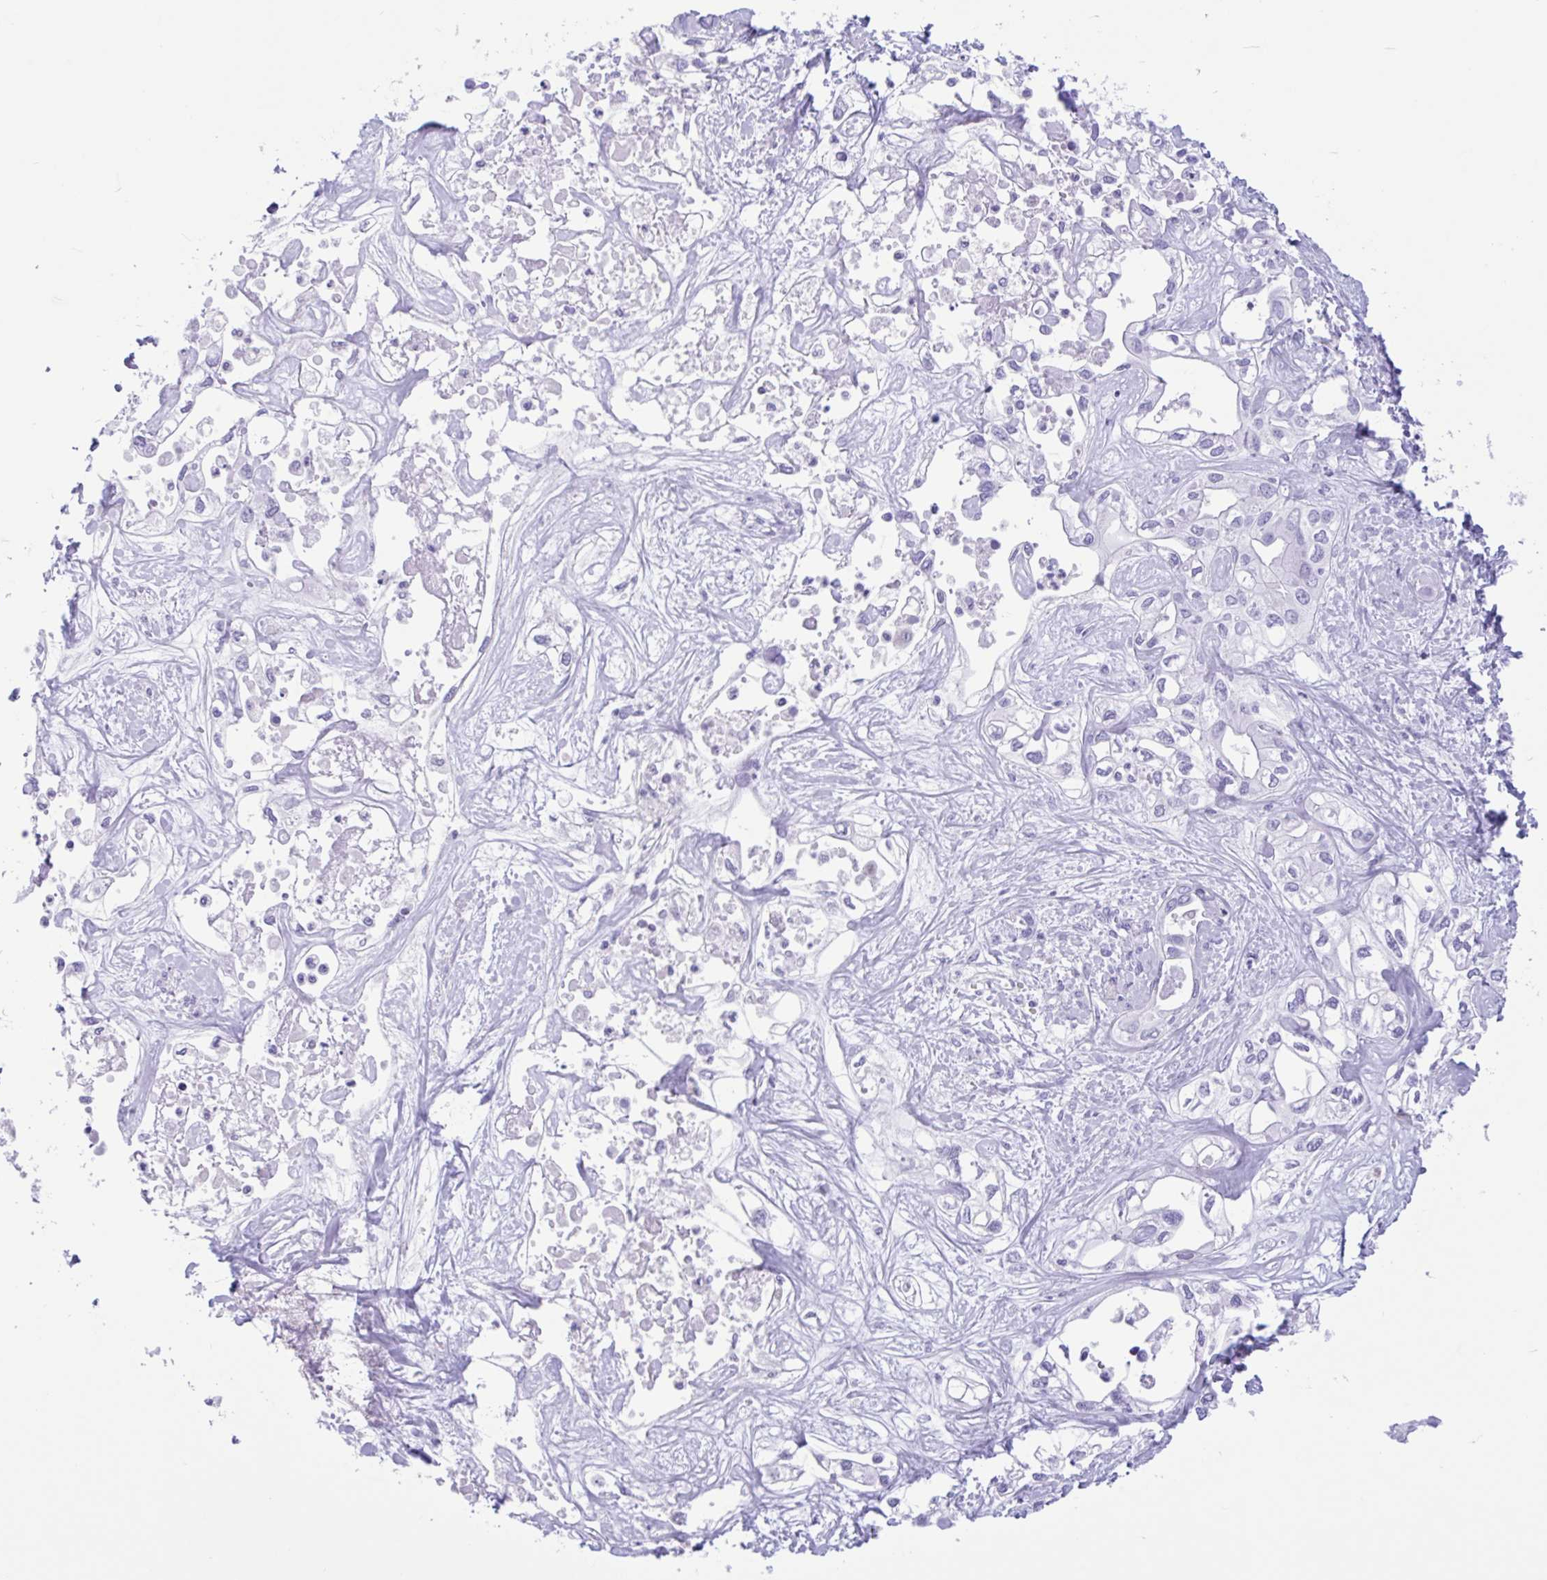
{"staining": {"intensity": "negative", "quantity": "none", "location": "none"}, "tissue": "liver cancer", "cell_type": "Tumor cells", "image_type": "cancer", "snomed": [{"axis": "morphology", "description": "Cholangiocarcinoma"}, {"axis": "topography", "description": "Liver"}], "caption": "DAB (3,3'-diaminobenzidine) immunohistochemical staining of human liver cancer (cholangiocarcinoma) exhibits no significant positivity in tumor cells.", "gene": "IAPP", "patient": {"sex": "female", "age": 64}}